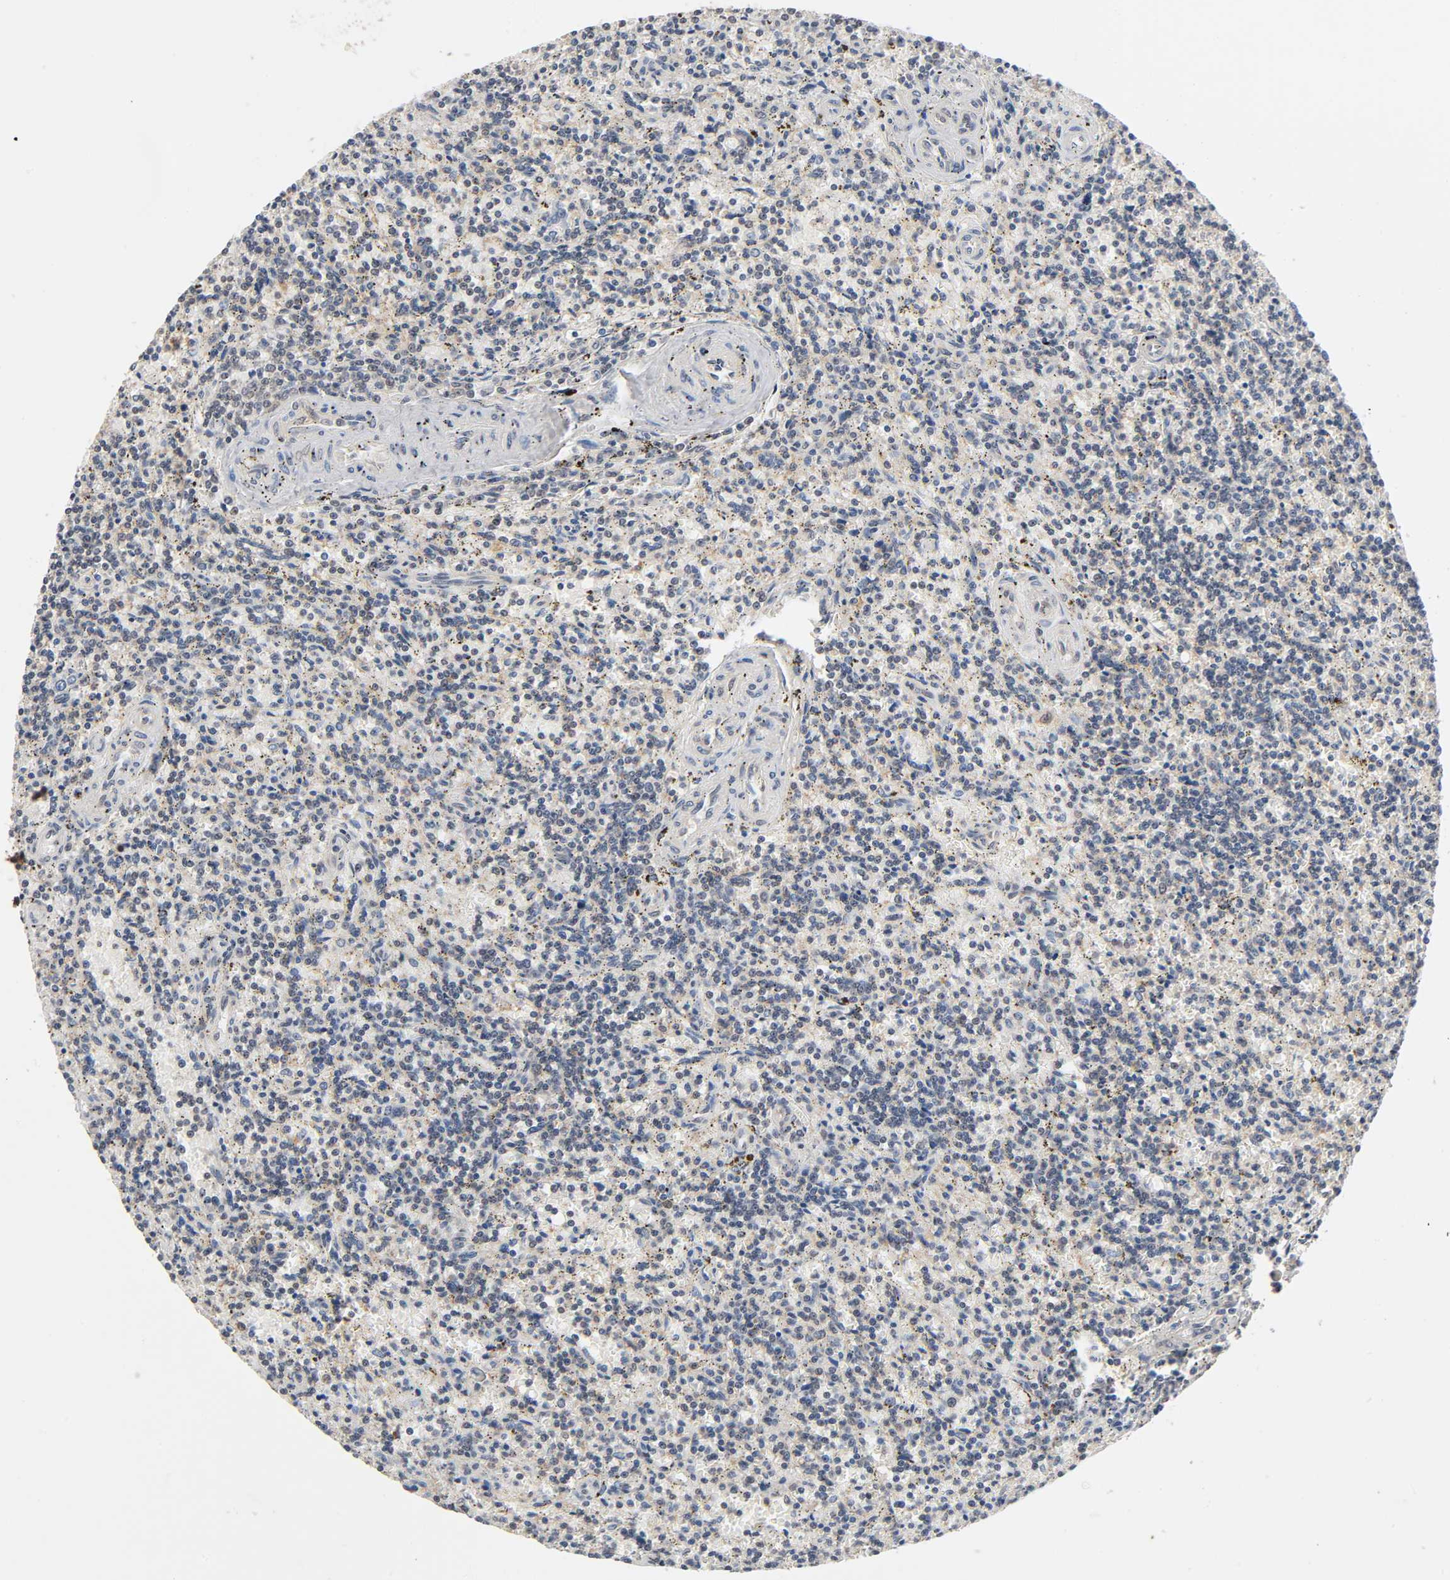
{"staining": {"intensity": "weak", "quantity": "<25%", "location": "nuclear"}, "tissue": "lymphoma", "cell_type": "Tumor cells", "image_type": "cancer", "snomed": [{"axis": "morphology", "description": "Malignant lymphoma, non-Hodgkin's type, Low grade"}, {"axis": "topography", "description": "Spleen"}], "caption": "Tumor cells are negative for protein expression in human lymphoma.", "gene": "HTR1E", "patient": {"sex": "male", "age": 73}}